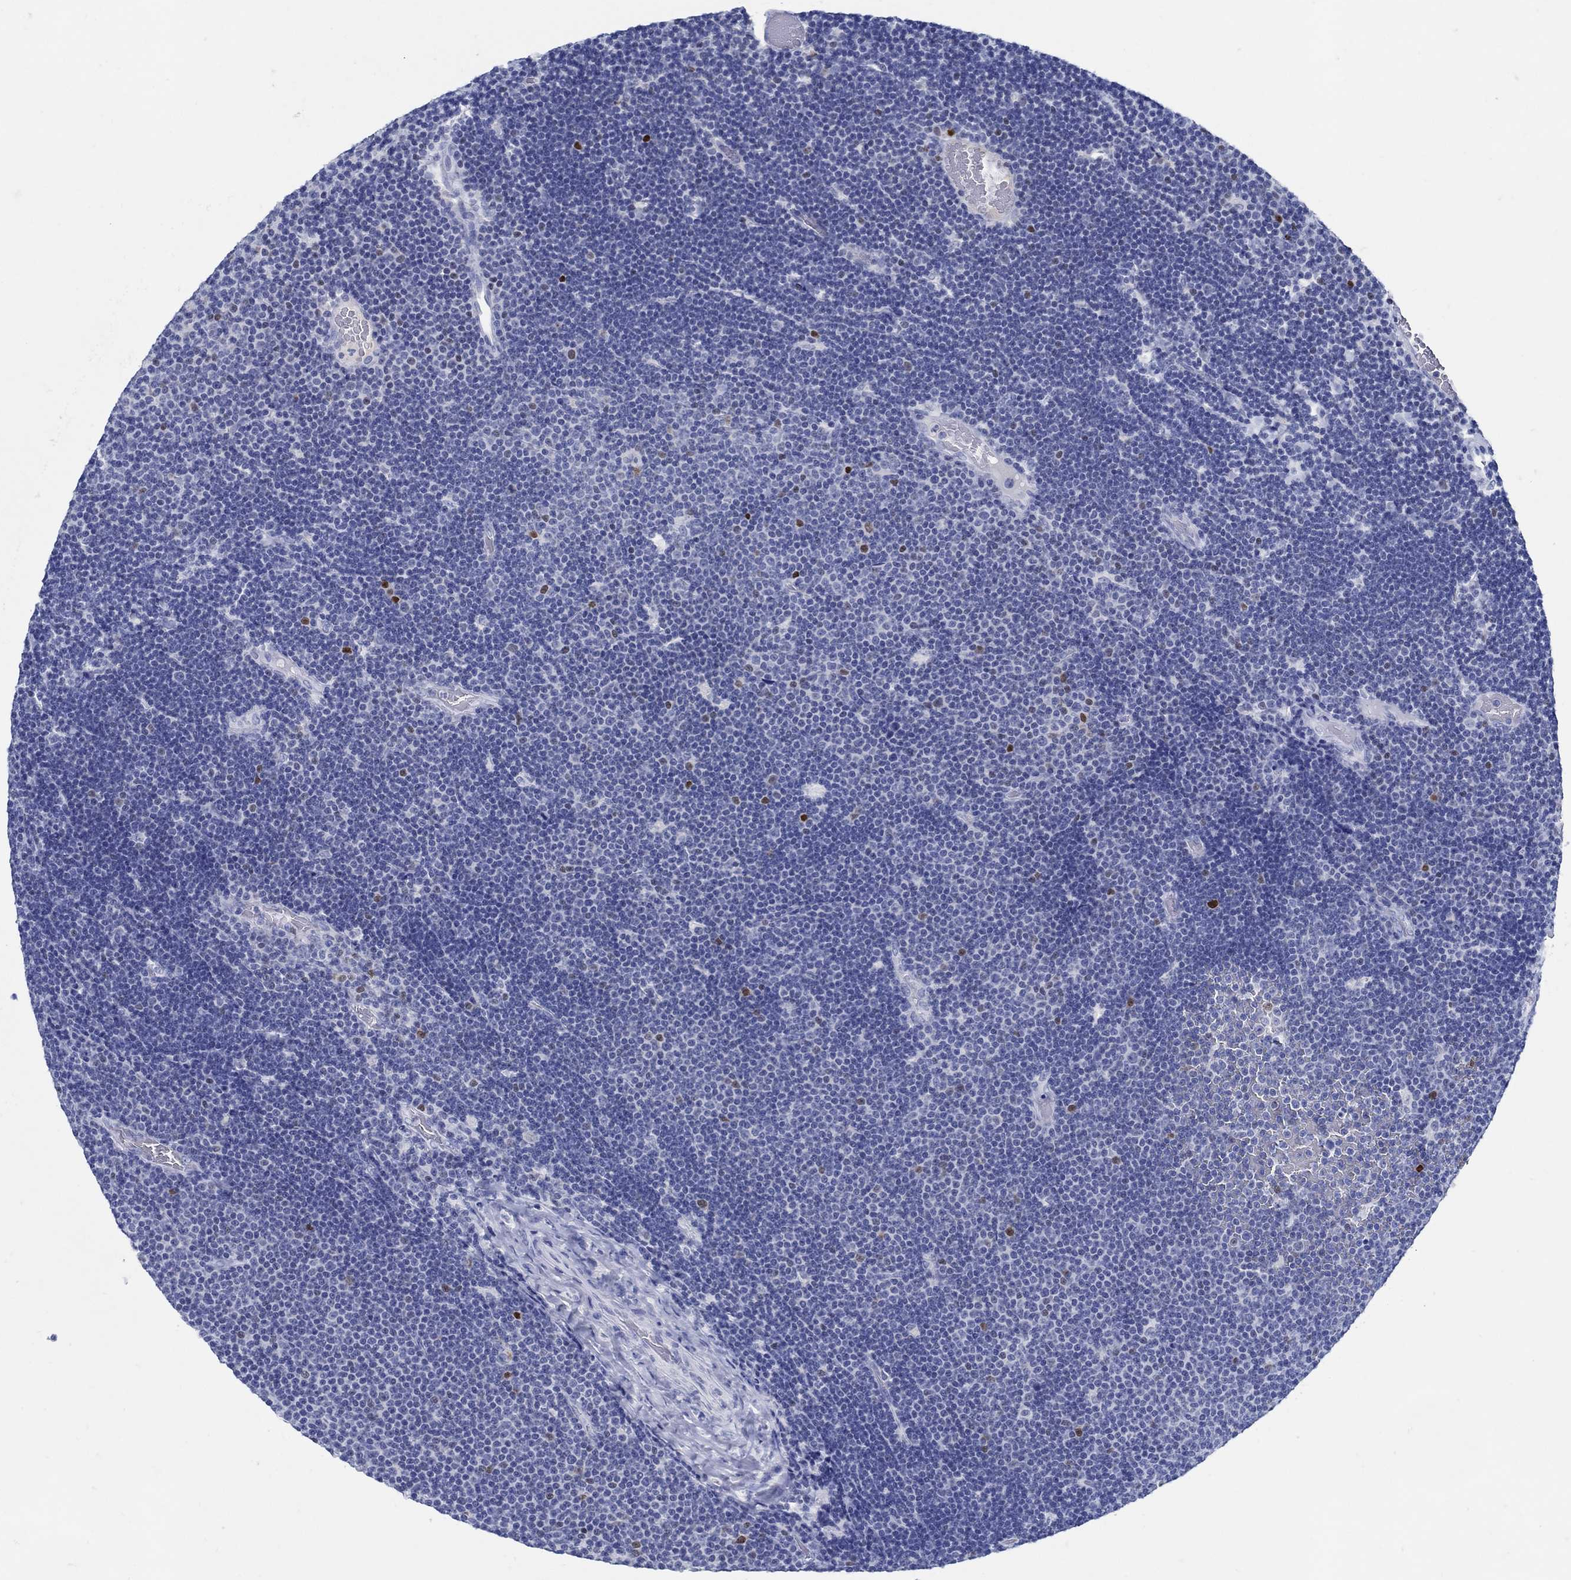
{"staining": {"intensity": "negative", "quantity": "none", "location": "none"}, "tissue": "lymphoma", "cell_type": "Tumor cells", "image_type": "cancer", "snomed": [{"axis": "morphology", "description": "Malignant lymphoma, non-Hodgkin's type, Low grade"}, {"axis": "topography", "description": "Brain"}], "caption": "Histopathology image shows no protein staining in tumor cells of malignant lymphoma, non-Hodgkin's type (low-grade) tissue.", "gene": "PAX9", "patient": {"sex": "female", "age": 66}}